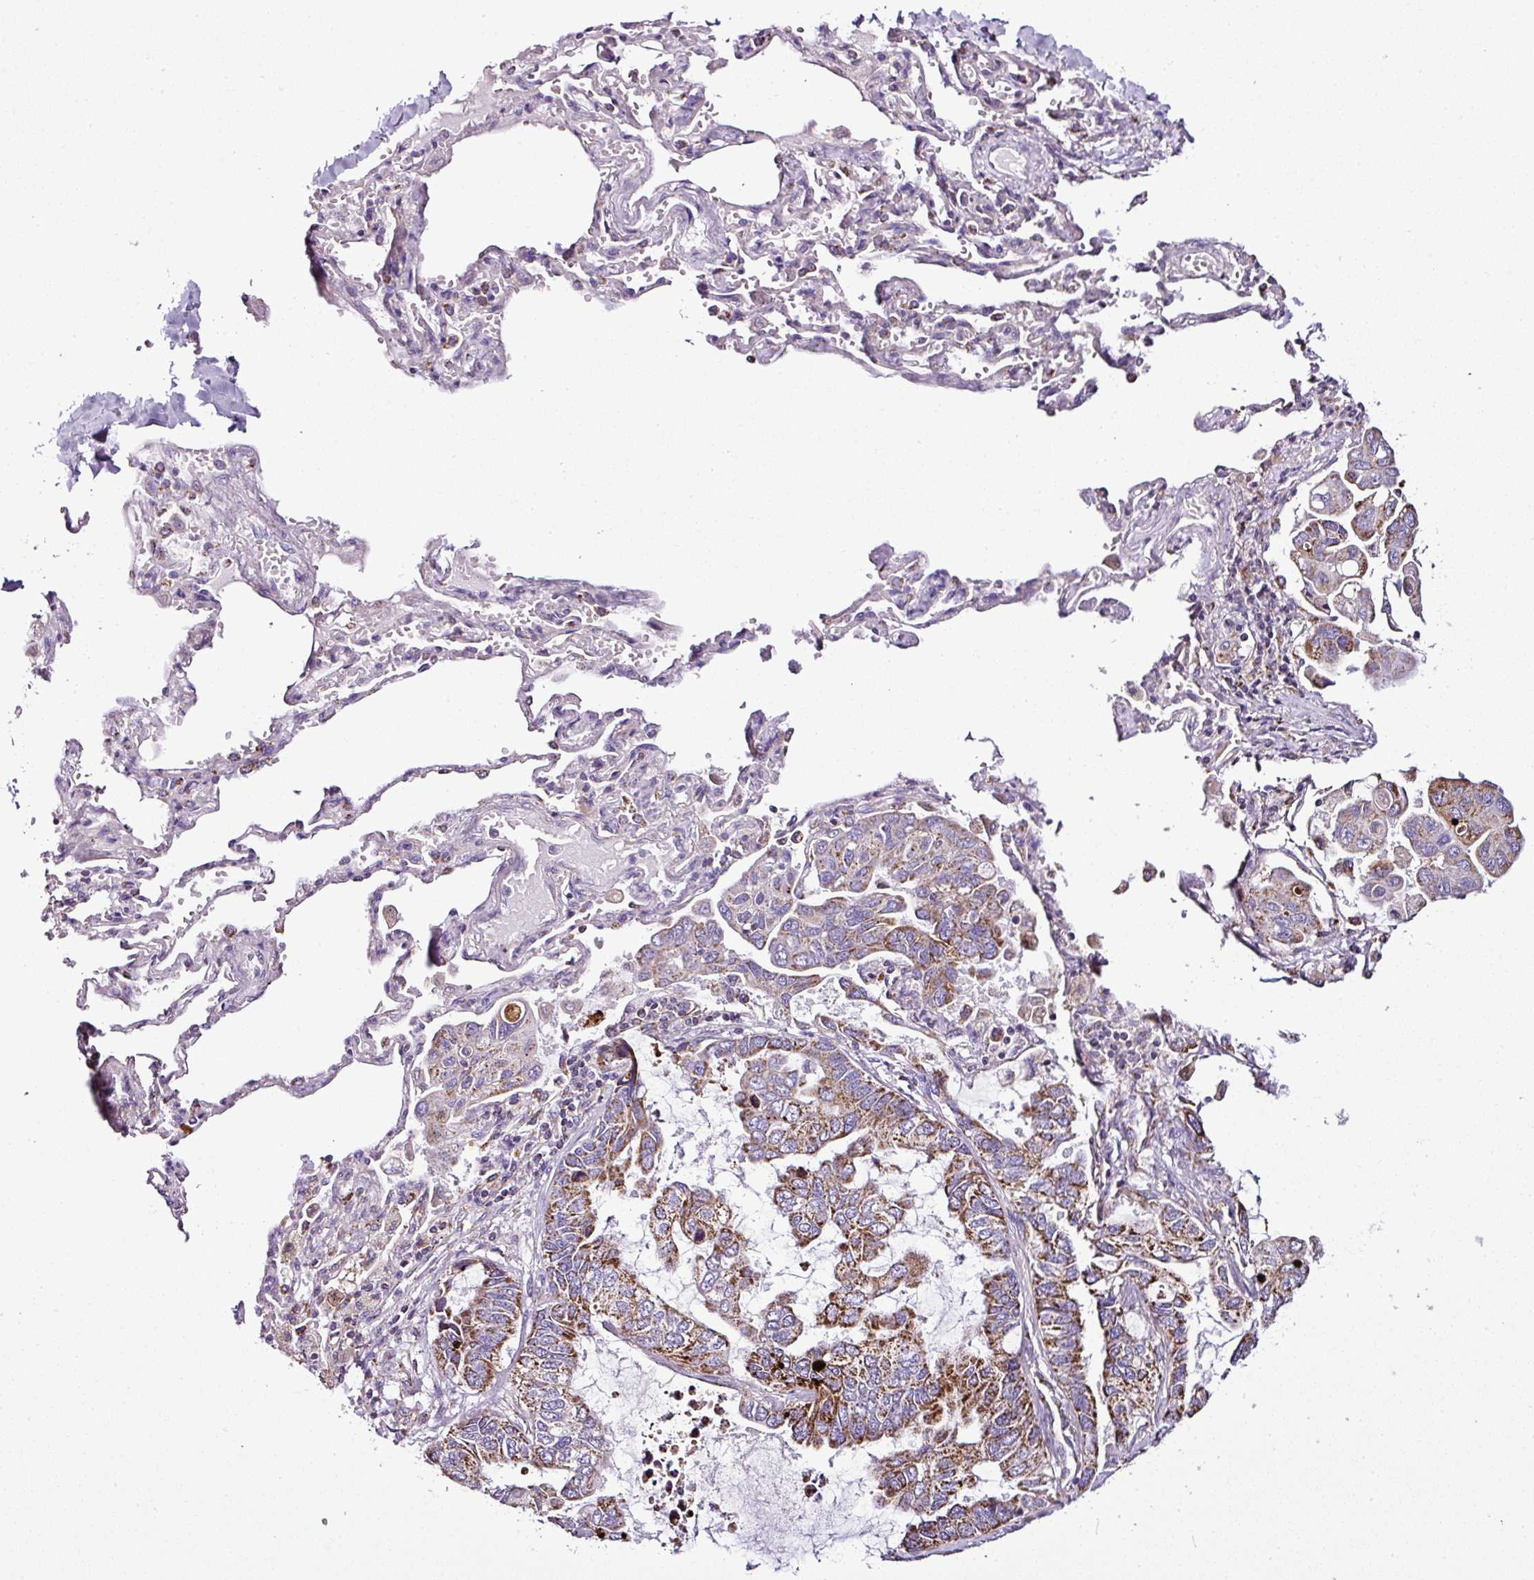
{"staining": {"intensity": "strong", "quantity": "25%-75%", "location": "cytoplasmic/membranous"}, "tissue": "lung cancer", "cell_type": "Tumor cells", "image_type": "cancer", "snomed": [{"axis": "morphology", "description": "Adenocarcinoma, NOS"}, {"axis": "topography", "description": "Lung"}], "caption": "Lung adenocarcinoma tissue demonstrates strong cytoplasmic/membranous expression in about 25%-75% of tumor cells, visualized by immunohistochemistry.", "gene": "DPAGT1", "patient": {"sex": "male", "age": 64}}